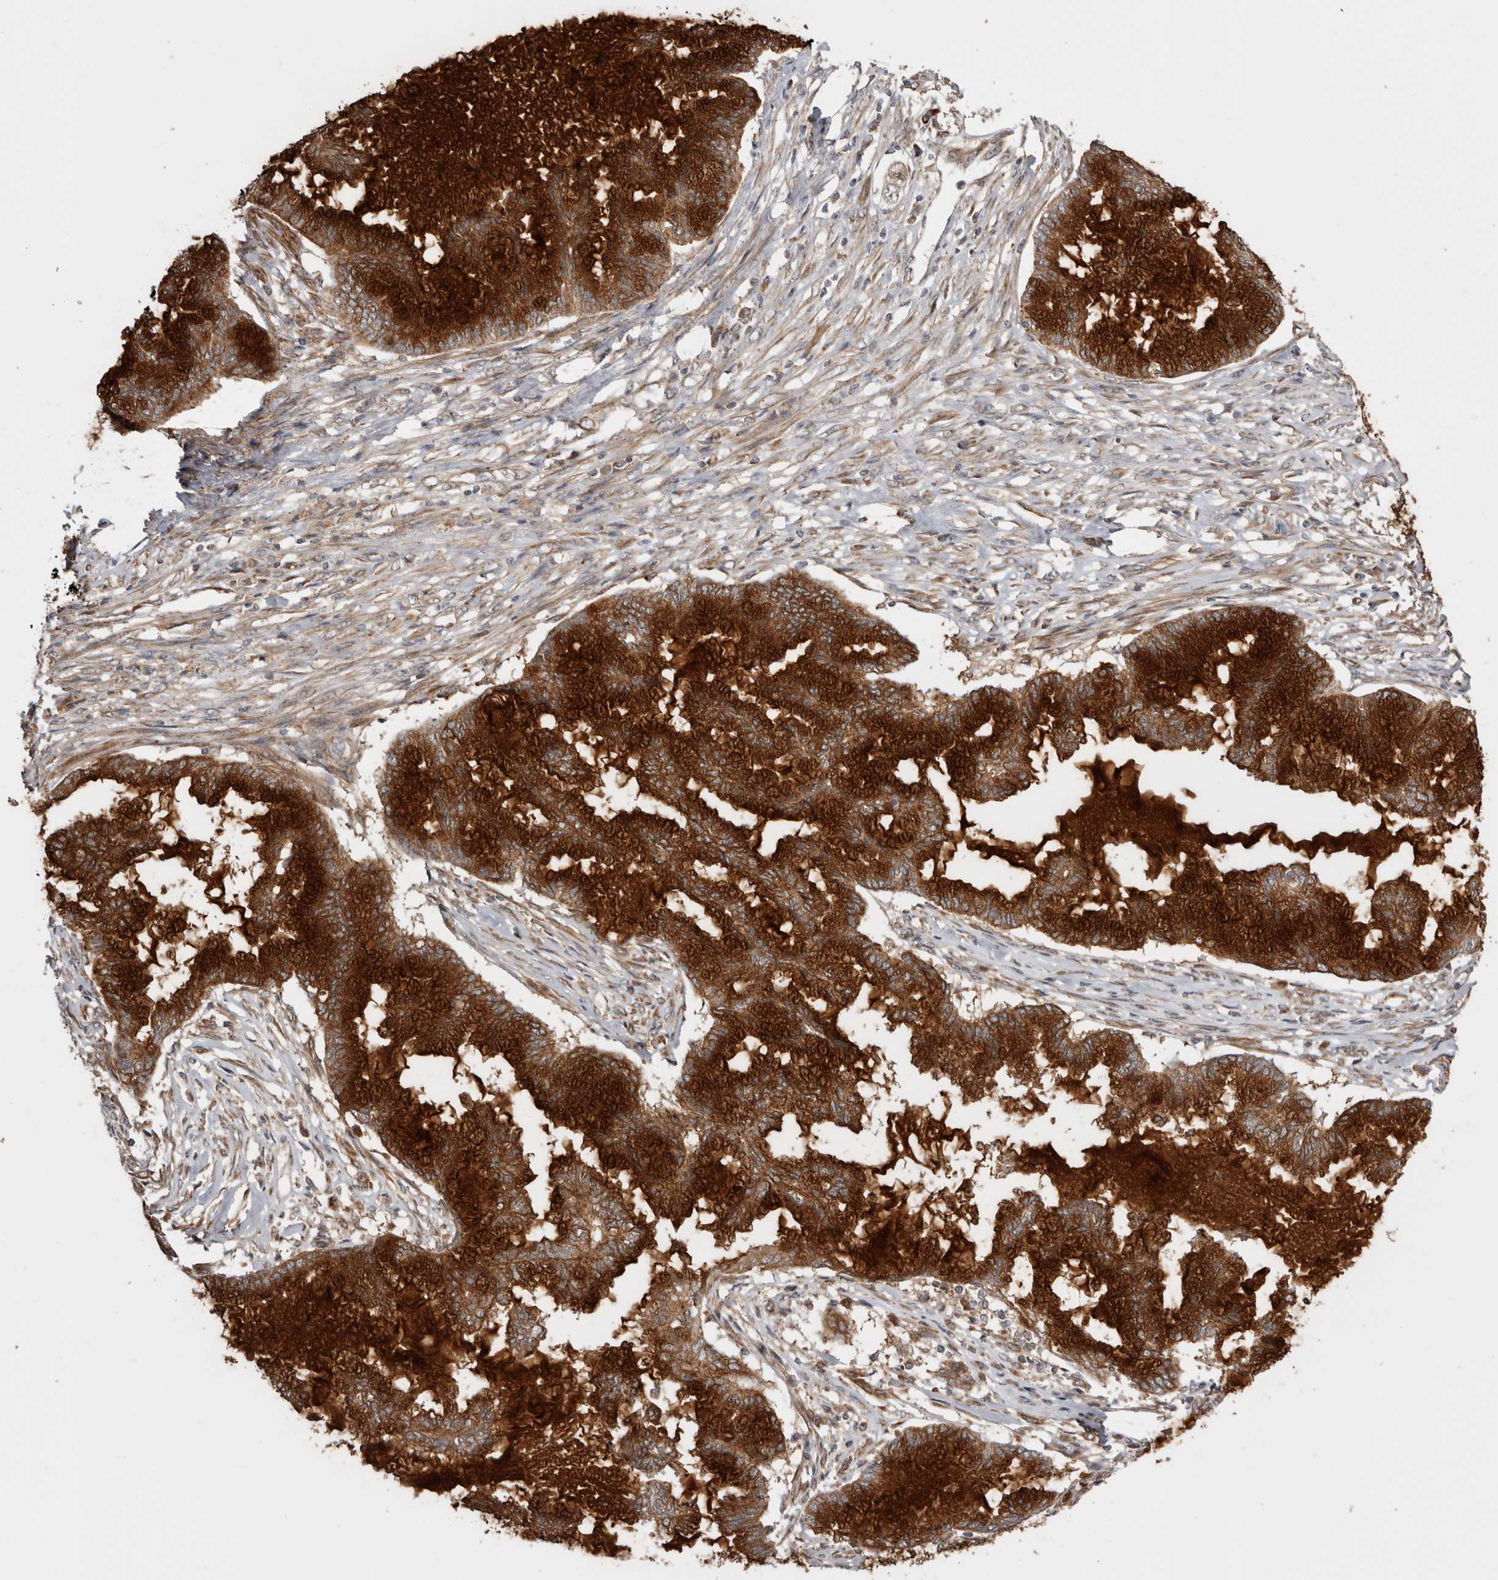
{"staining": {"intensity": "strong", "quantity": ">75%", "location": "cytoplasmic/membranous"}, "tissue": "endometrial cancer", "cell_type": "Tumor cells", "image_type": "cancer", "snomed": [{"axis": "morphology", "description": "Adenocarcinoma, NOS"}, {"axis": "topography", "description": "Endometrium"}], "caption": "Immunohistochemistry (IHC) (DAB) staining of endometrial cancer demonstrates strong cytoplasmic/membranous protein expression in approximately >75% of tumor cells. (DAB IHC with brightfield microscopy, high magnification).", "gene": "PROKR1", "patient": {"sex": "female", "age": 86}}